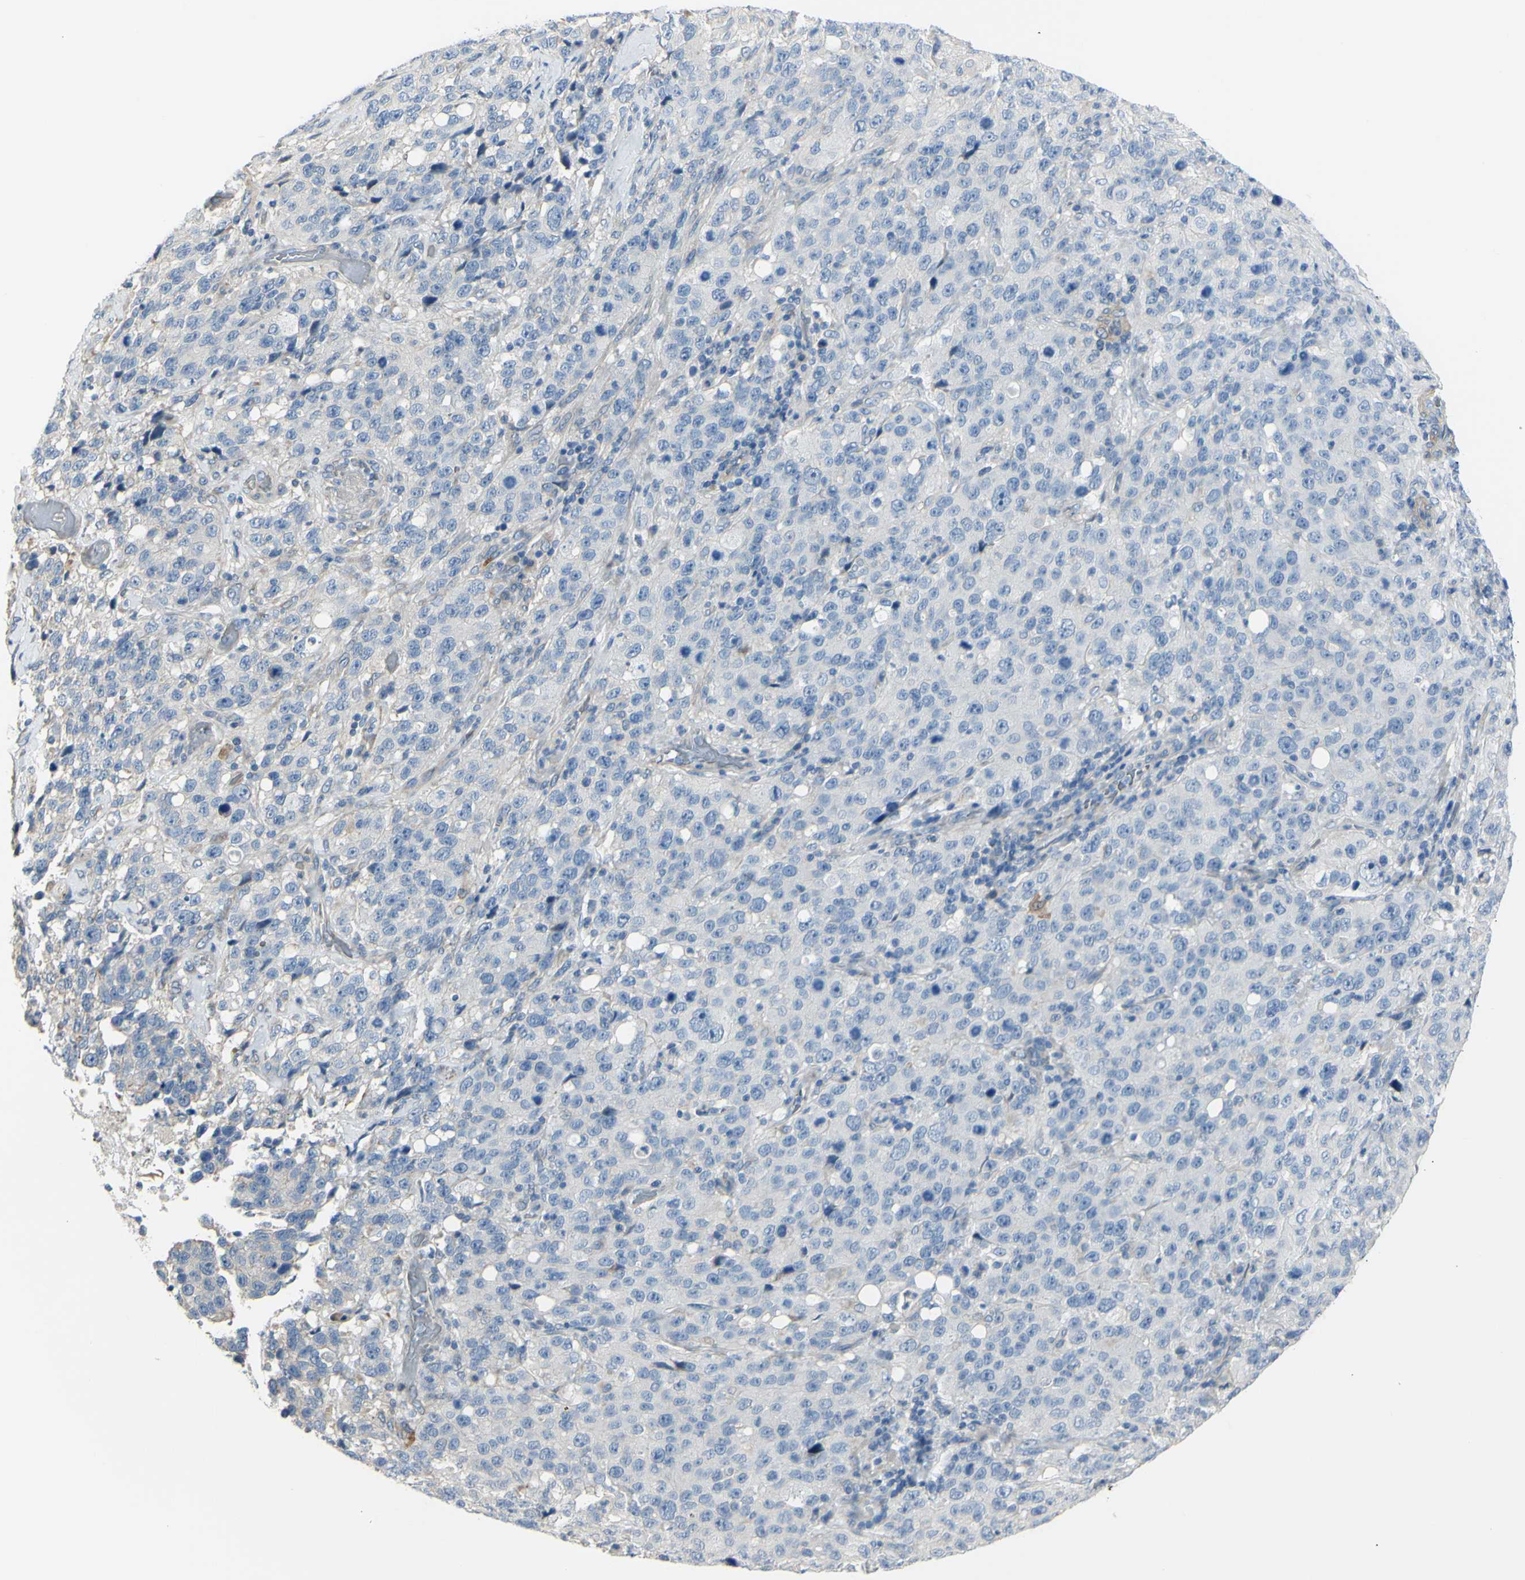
{"staining": {"intensity": "negative", "quantity": "none", "location": "none"}, "tissue": "stomach cancer", "cell_type": "Tumor cells", "image_type": "cancer", "snomed": [{"axis": "morphology", "description": "Normal tissue, NOS"}, {"axis": "morphology", "description": "Adenocarcinoma, NOS"}, {"axis": "topography", "description": "Stomach"}], "caption": "A histopathology image of stomach adenocarcinoma stained for a protein shows no brown staining in tumor cells. Nuclei are stained in blue.", "gene": "NCBP2L", "patient": {"sex": "male", "age": 48}}